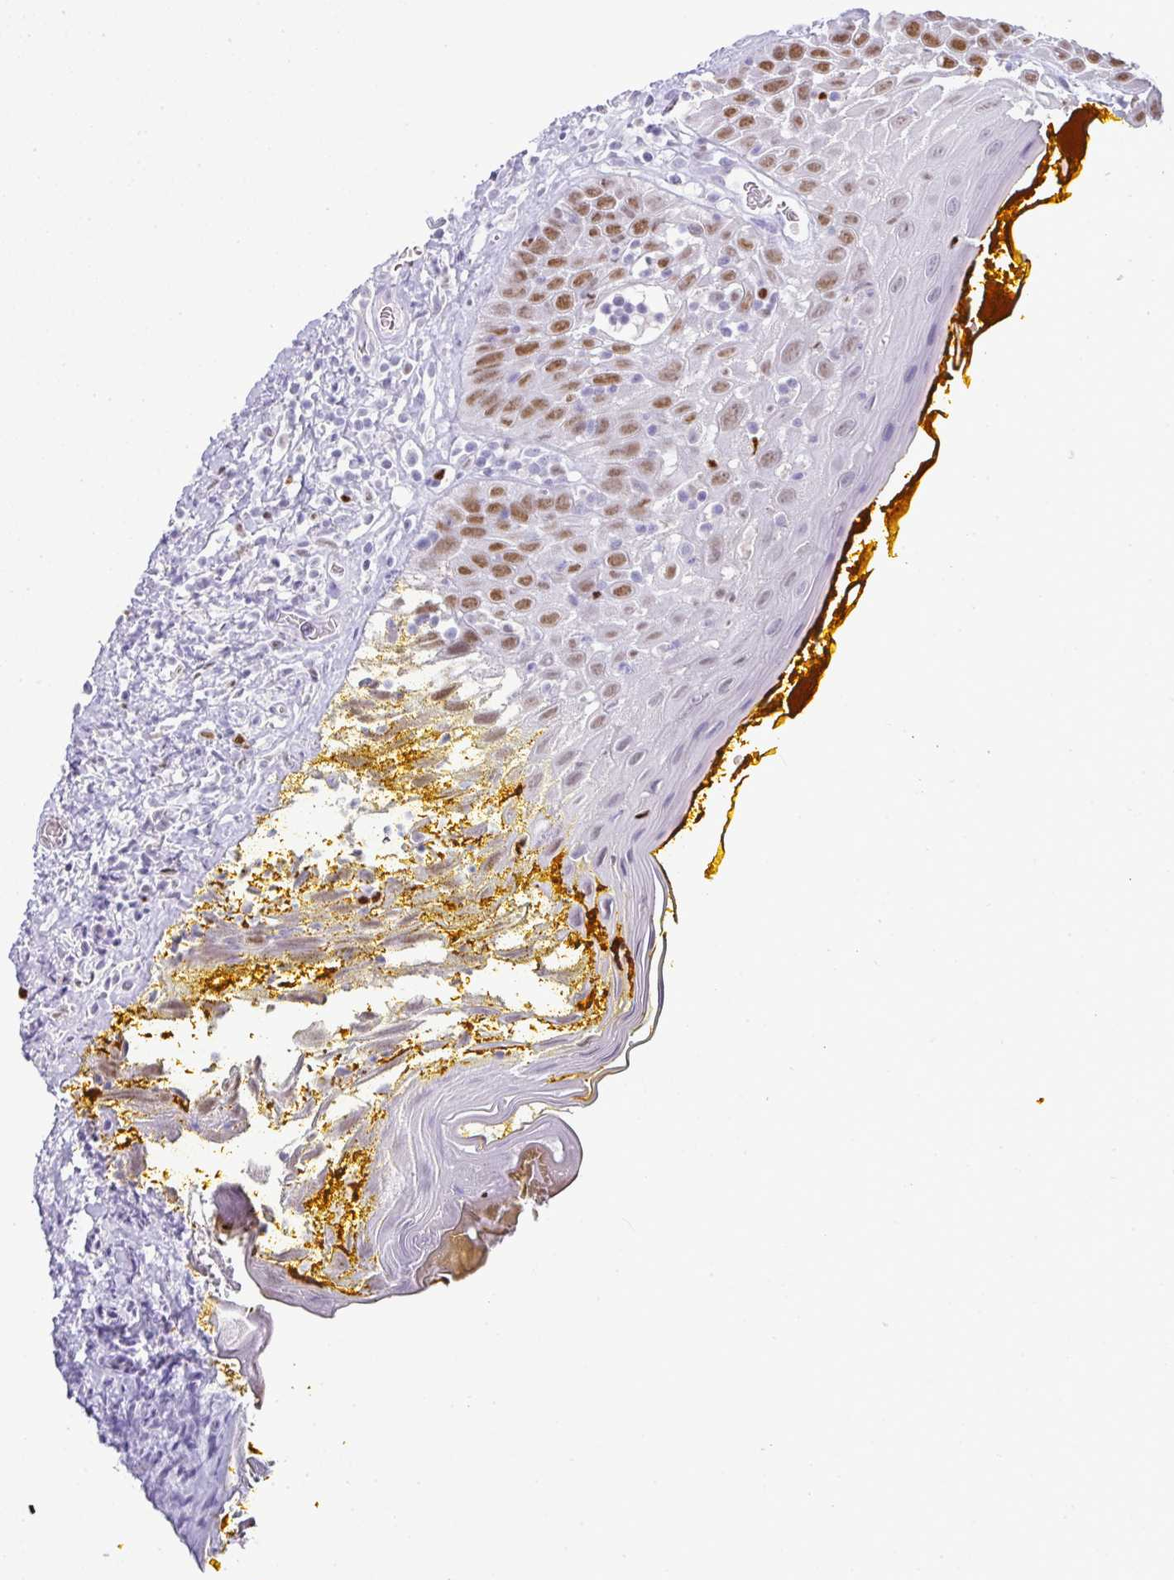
{"staining": {"intensity": "moderate", "quantity": "25%-75%", "location": "nuclear"}, "tissue": "oral mucosa", "cell_type": "Squamous epithelial cells", "image_type": "normal", "snomed": [{"axis": "morphology", "description": "Normal tissue, NOS"}, {"axis": "morphology", "description": "Squamous cell carcinoma, NOS"}, {"axis": "topography", "description": "Oral tissue"}, {"axis": "topography", "description": "Tounge, NOS"}, {"axis": "topography", "description": "Head-Neck"}], "caption": "A micrograph showing moderate nuclear staining in about 25%-75% of squamous epithelial cells in benign oral mucosa, as visualized by brown immunohistochemical staining.", "gene": "BCL11A", "patient": {"sex": "male", "age": 76}}